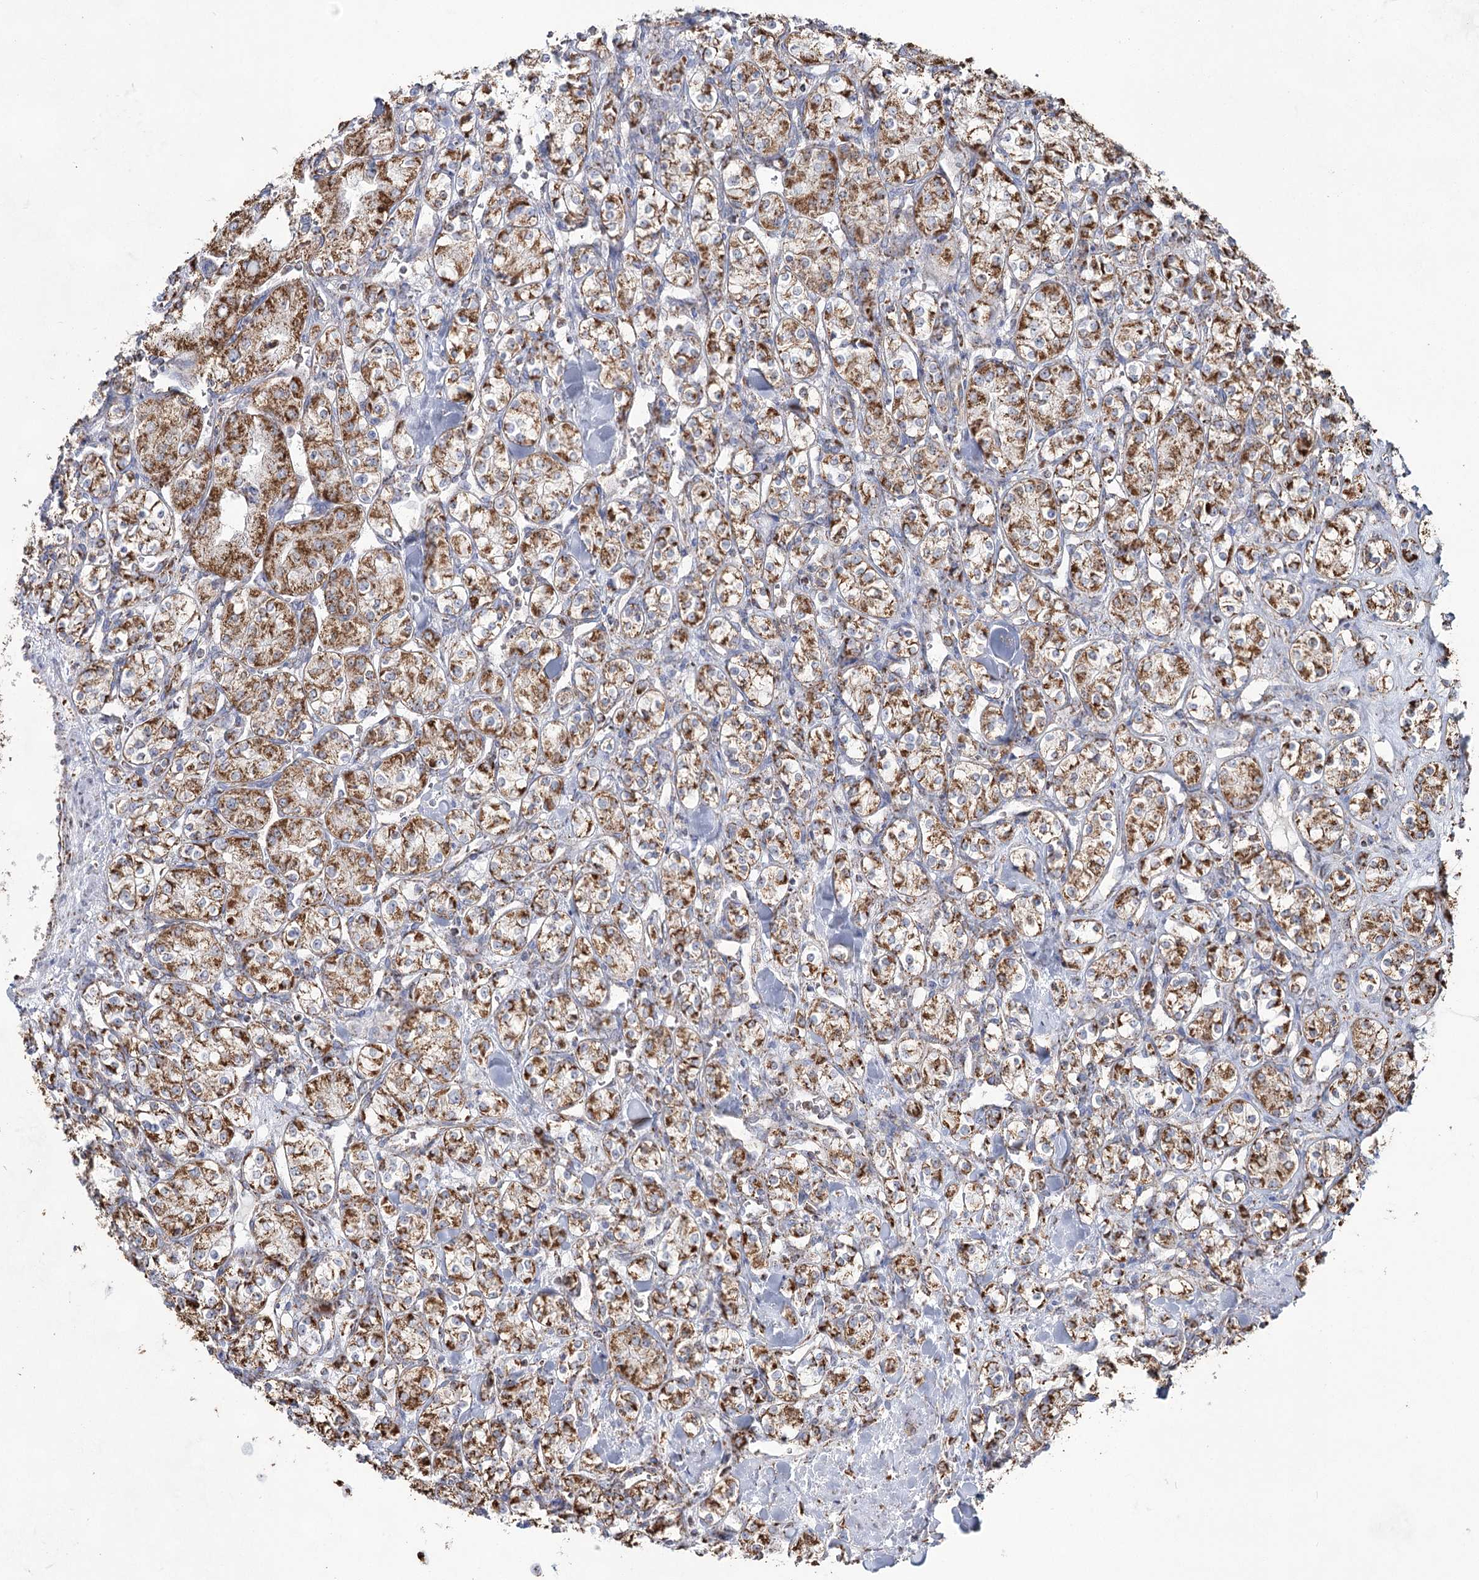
{"staining": {"intensity": "moderate", "quantity": ">75%", "location": "cytoplasmic/membranous"}, "tissue": "renal cancer", "cell_type": "Tumor cells", "image_type": "cancer", "snomed": [{"axis": "morphology", "description": "Adenocarcinoma, NOS"}, {"axis": "topography", "description": "Kidney"}], "caption": "Renal cancer stained with immunohistochemistry (IHC) exhibits moderate cytoplasmic/membranous staining in about >75% of tumor cells.", "gene": "CWF19L1", "patient": {"sex": "male", "age": 77}}